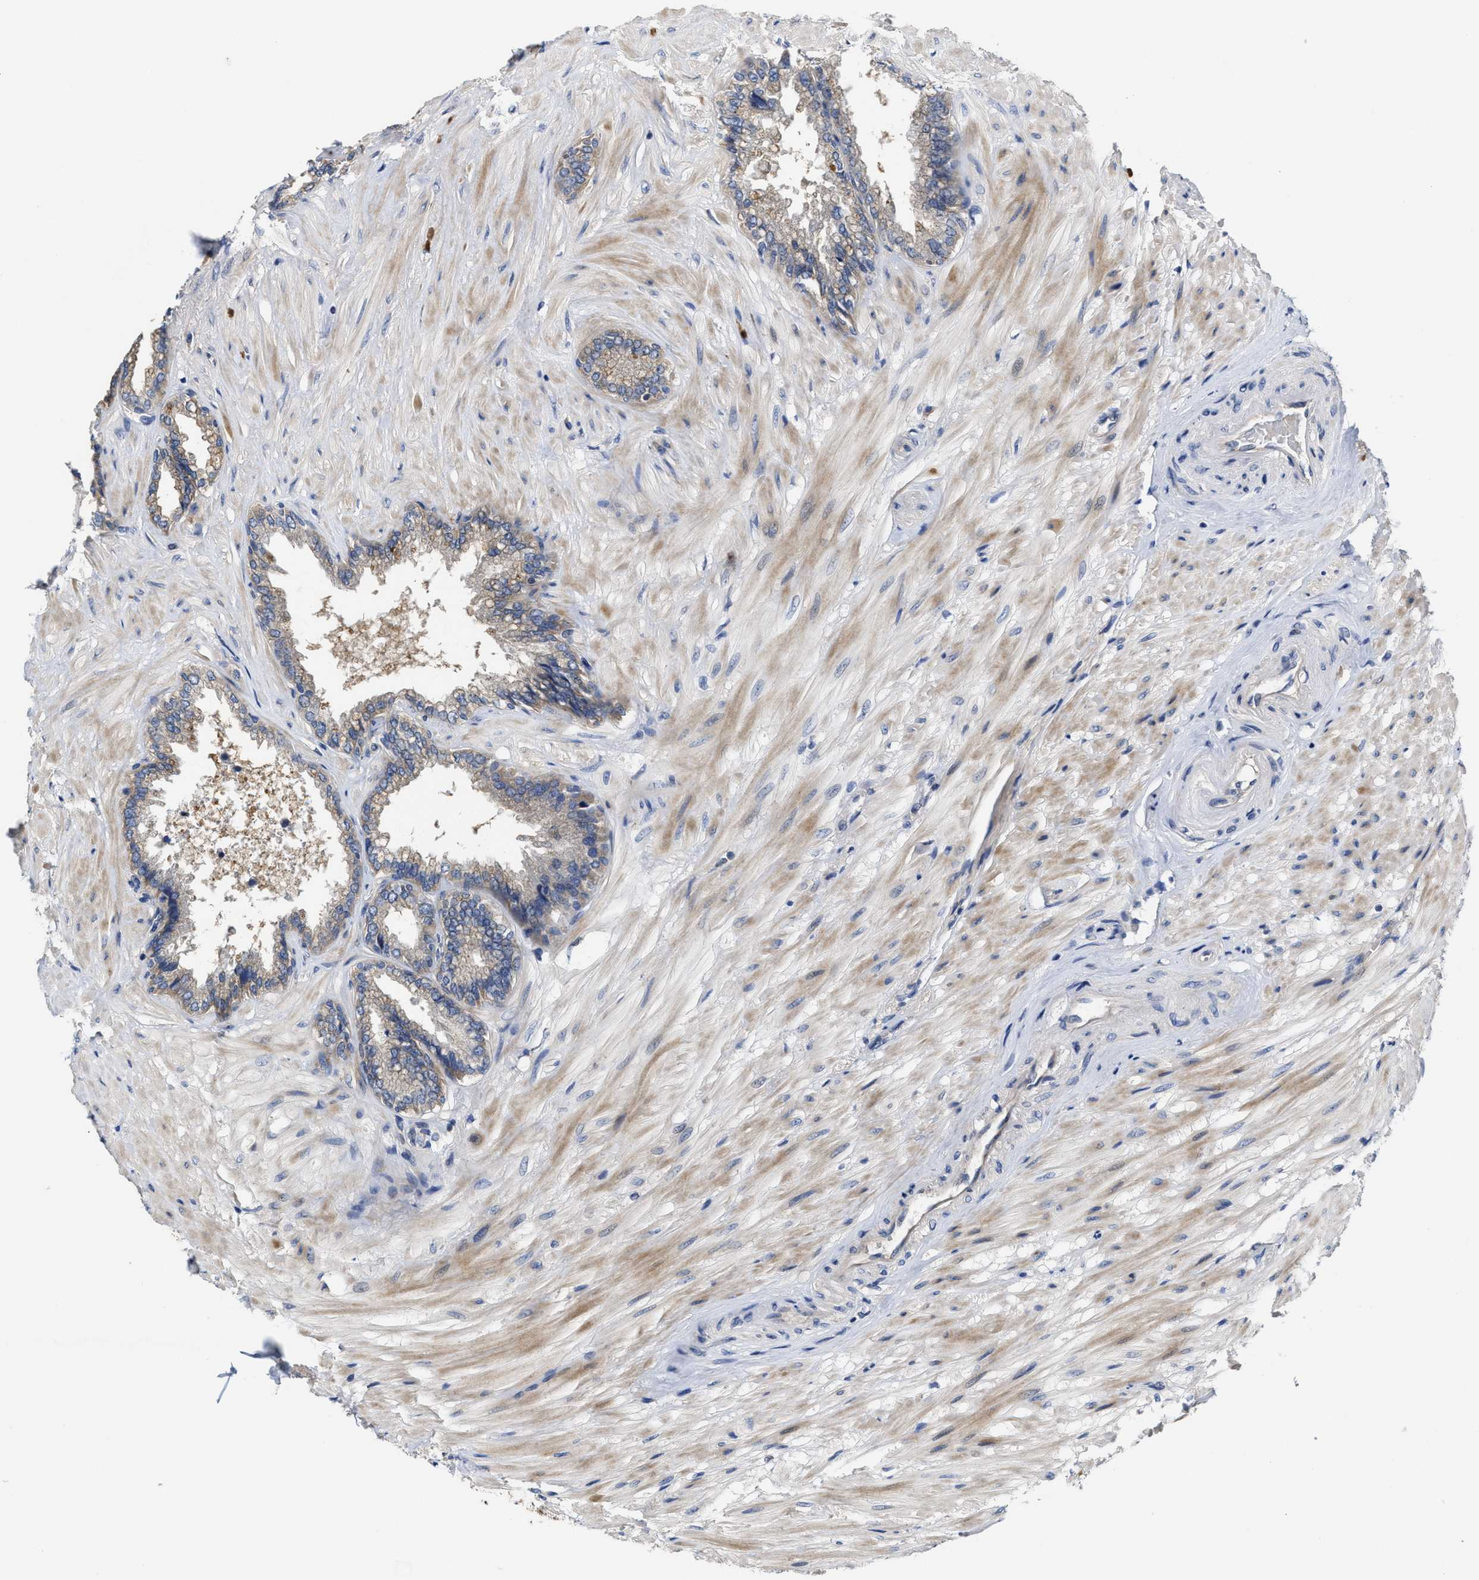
{"staining": {"intensity": "moderate", "quantity": "<25%", "location": "cytoplasmic/membranous"}, "tissue": "seminal vesicle", "cell_type": "Glandular cells", "image_type": "normal", "snomed": [{"axis": "morphology", "description": "Normal tissue, NOS"}, {"axis": "topography", "description": "Seminal veicle"}], "caption": "Protein staining of unremarkable seminal vesicle exhibits moderate cytoplasmic/membranous positivity in approximately <25% of glandular cells. The staining was performed using DAB (3,3'-diaminobenzidine), with brown indicating positive protein expression. Nuclei are stained blue with hematoxylin.", "gene": "TRAF6", "patient": {"sex": "male", "age": 46}}